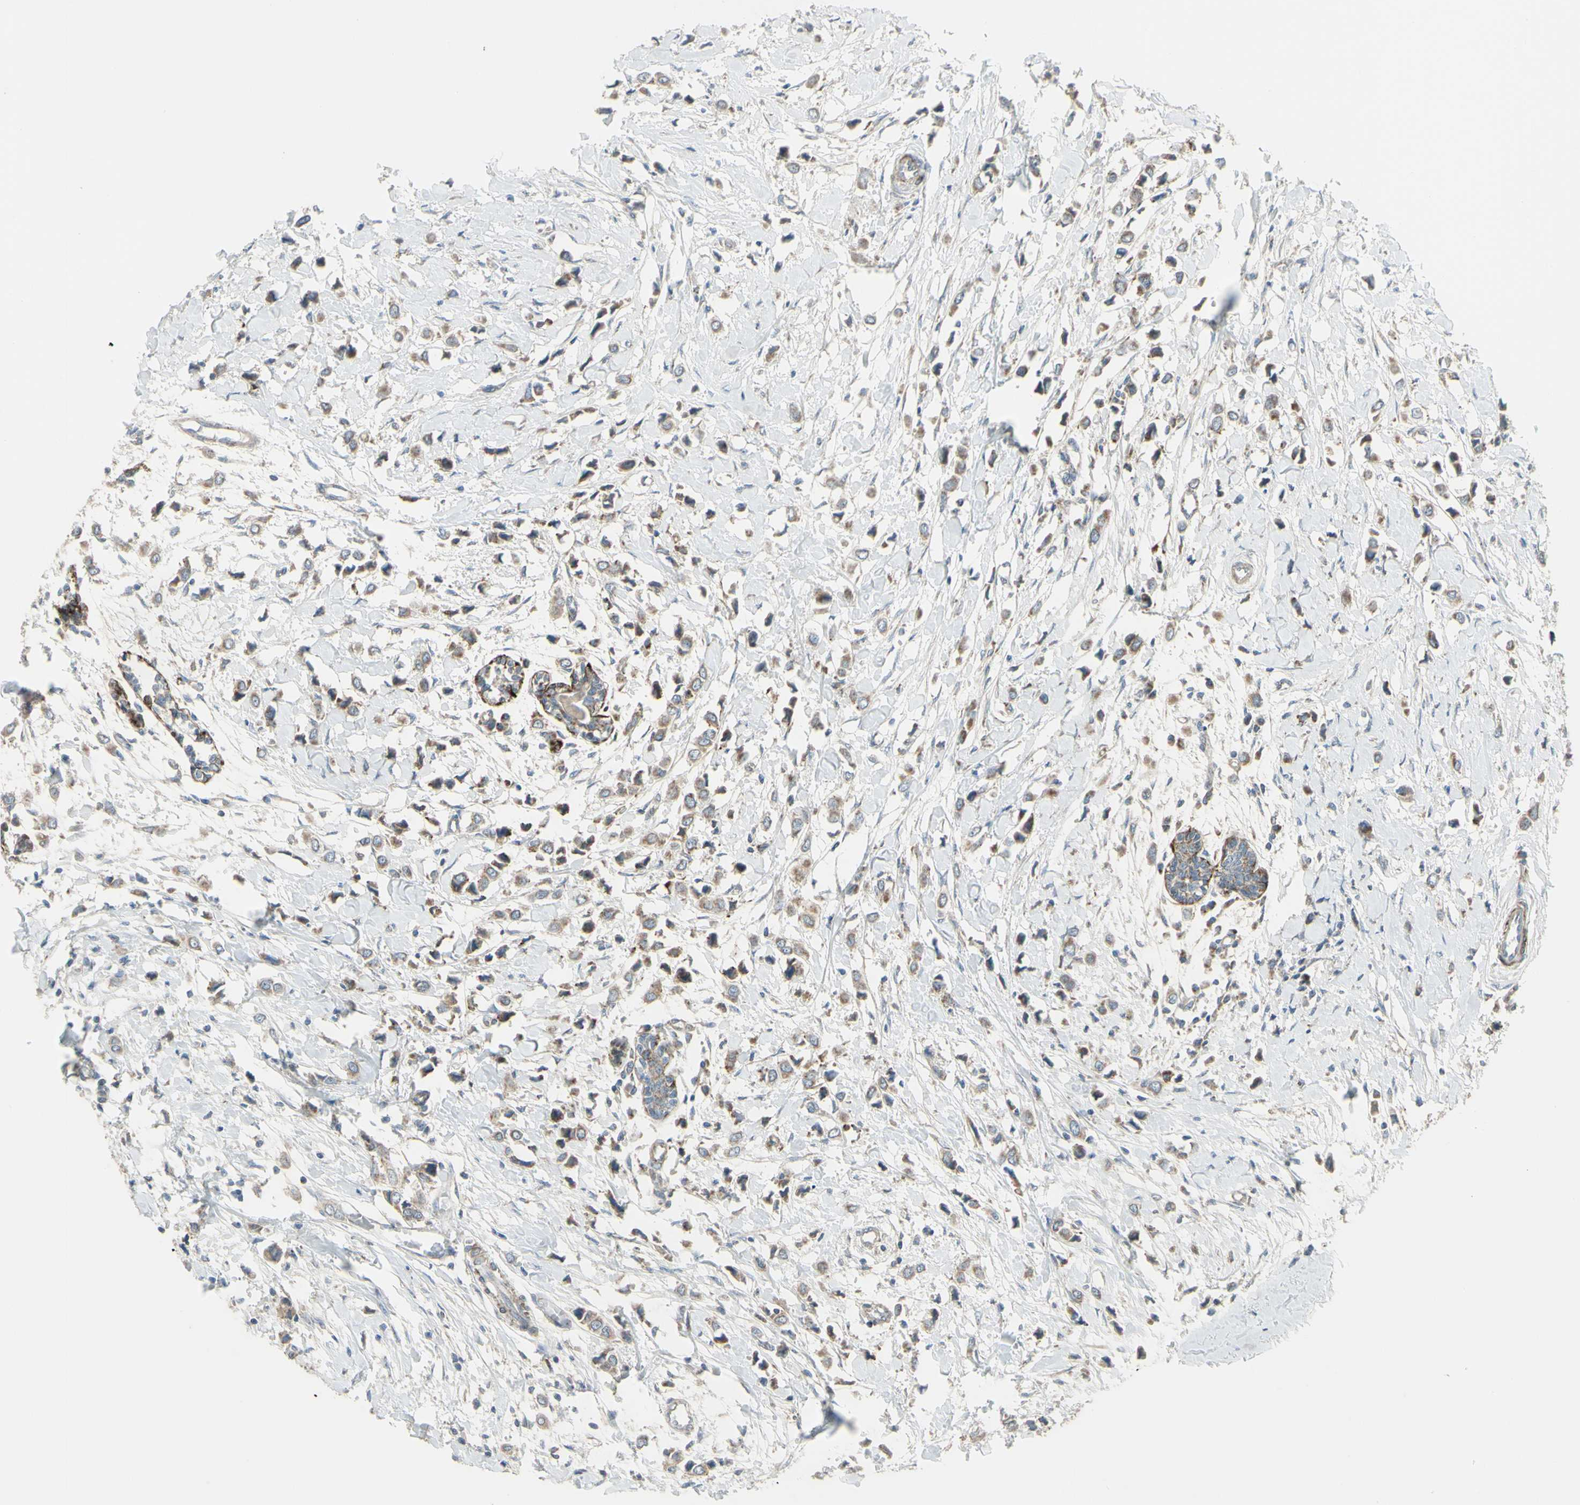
{"staining": {"intensity": "weak", "quantity": ">75%", "location": "cytoplasmic/membranous"}, "tissue": "breast cancer", "cell_type": "Tumor cells", "image_type": "cancer", "snomed": [{"axis": "morphology", "description": "Lobular carcinoma"}, {"axis": "topography", "description": "Breast"}], "caption": "A low amount of weak cytoplasmic/membranous staining is appreciated in about >75% of tumor cells in breast cancer (lobular carcinoma) tissue.", "gene": "FAM171B", "patient": {"sex": "female", "age": 51}}